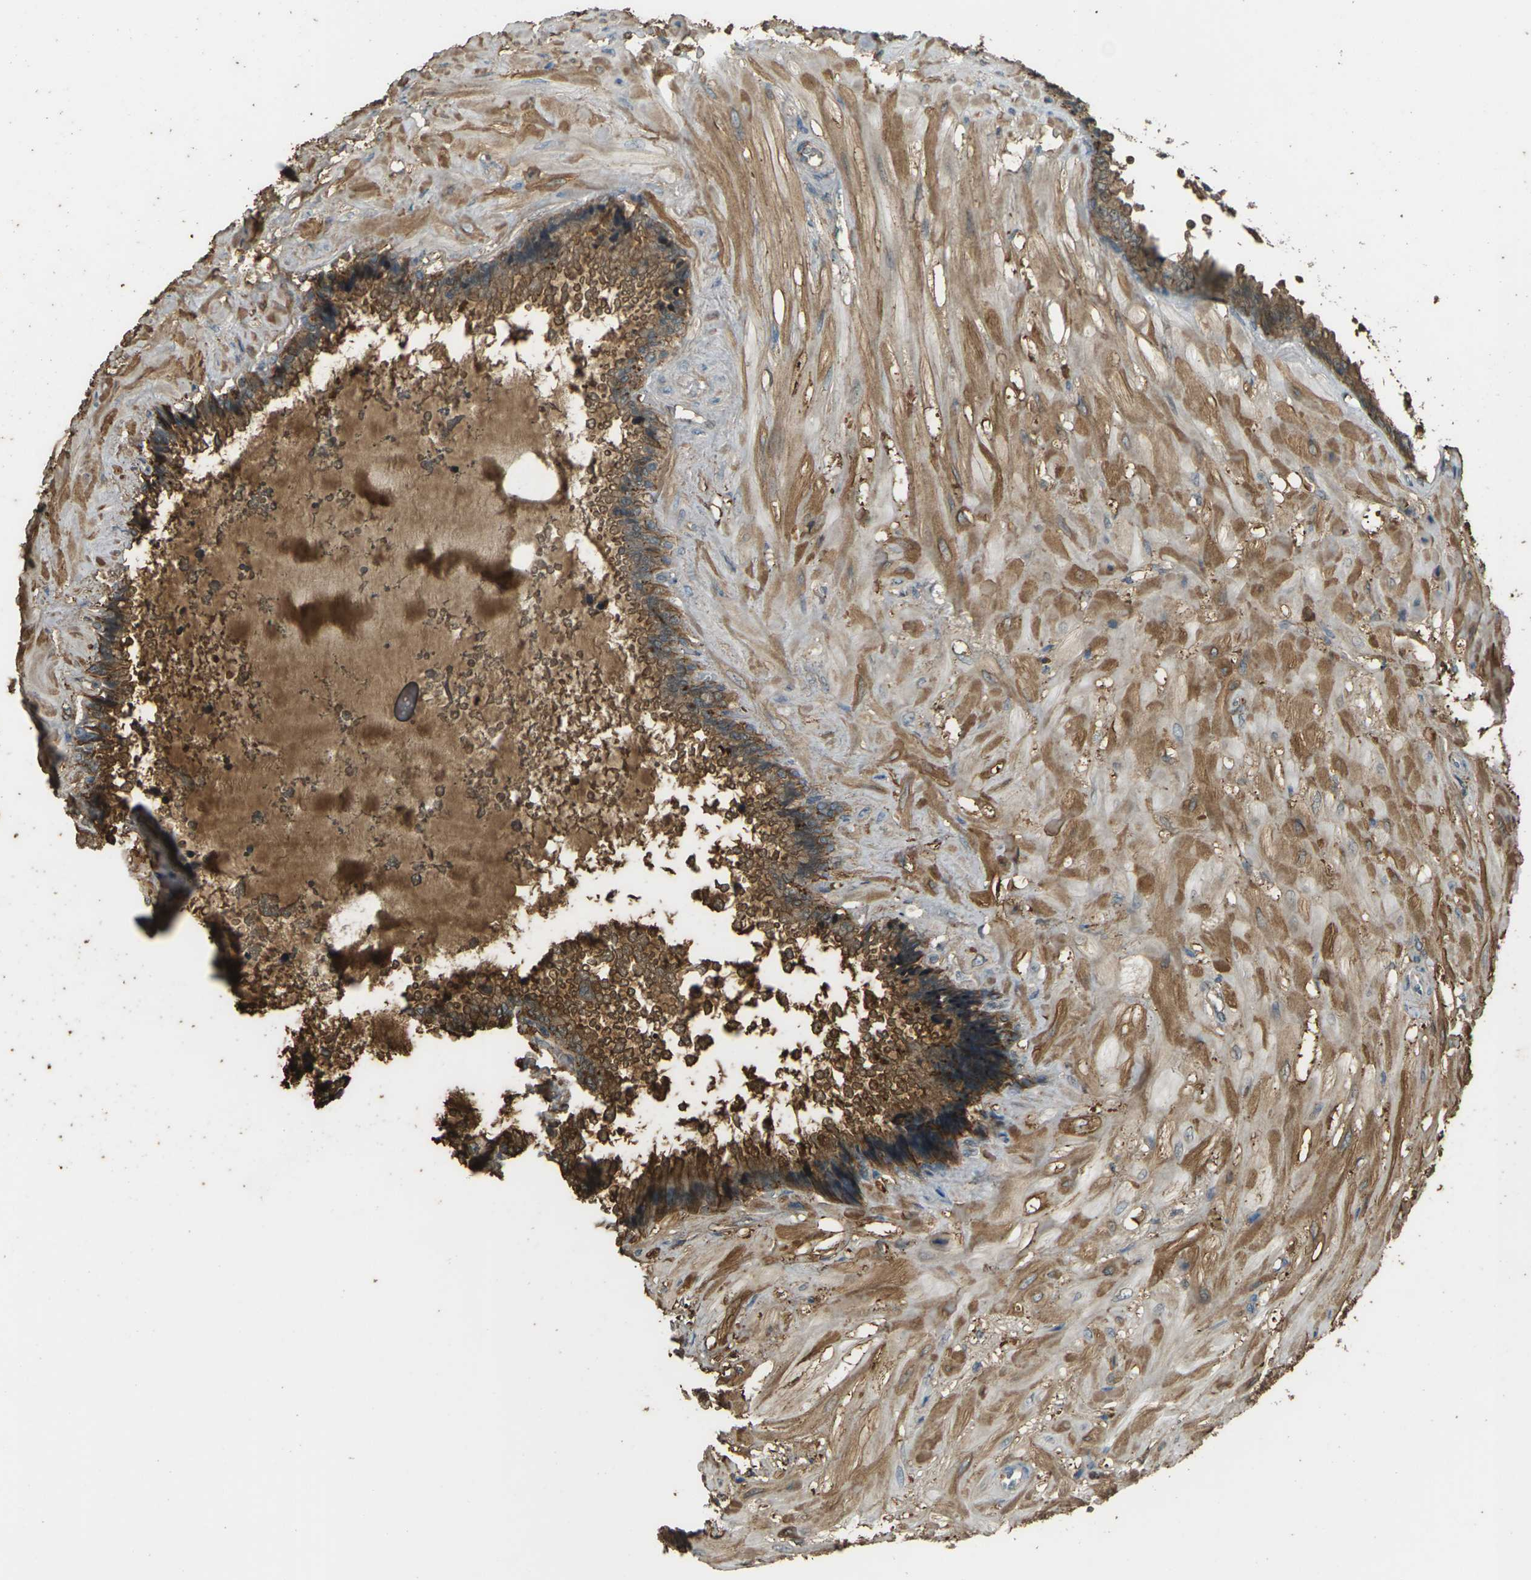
{"staining": {"intensity": "moderate", "quantity": ">75%", "location": "cytoplasmic/membranous"}, "tissue": "seminal vesicle", "cell_type": "Glandular cells", "image_type": "normal", "snomed": [{"axis": "morphology", "description": "Normal tissue, NOS"}, {"axis": "topography", "description": "Seminal veicle"}], "caption": "IHC of normal human seminal vesicle displays medium levels of moderate cytoplasmic/membranous positivity in about >75% of glandular cells.", "gene": "CYP1B1", "patient": {"sex": "male", "age": 46}}